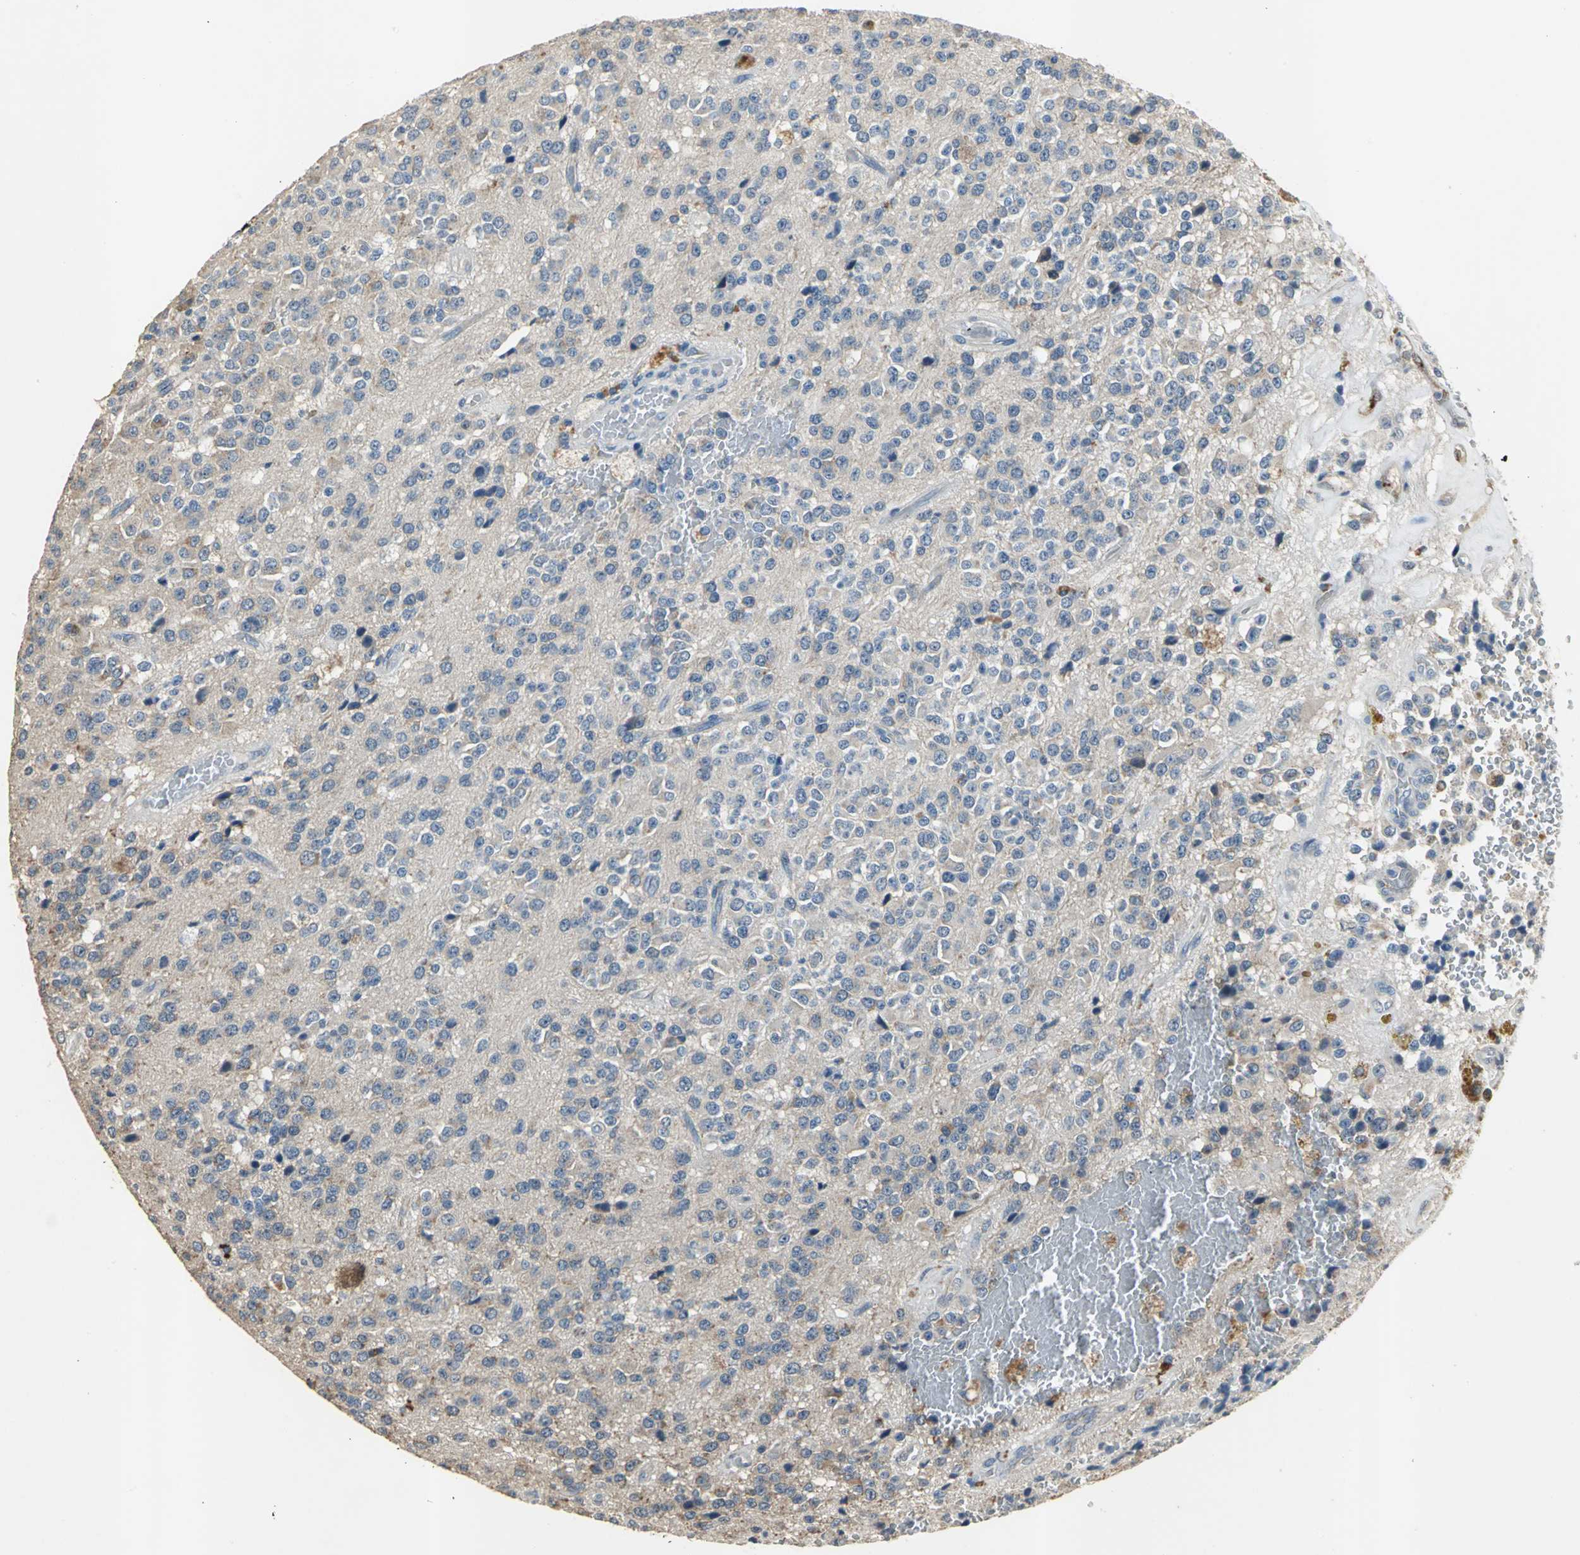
{"staining": {"intensity": "negative", "quantity": "none", "location": "none"}, "tissue": "glioma", "cell_type": "Tumor cells", "image_type": "cancer", "snomed": [{"axis": "morphology", "description": "Glioma, malignant, High grade"}, {"axis": "topography", "description": "pancreas cauda"}], "caption": "Malignant high-grade glioma stained for a protein using immunohistochemistry shows no expression tumor cells.", "gene": "OCLN", "patient": {"sex": "male", "age": 60}}